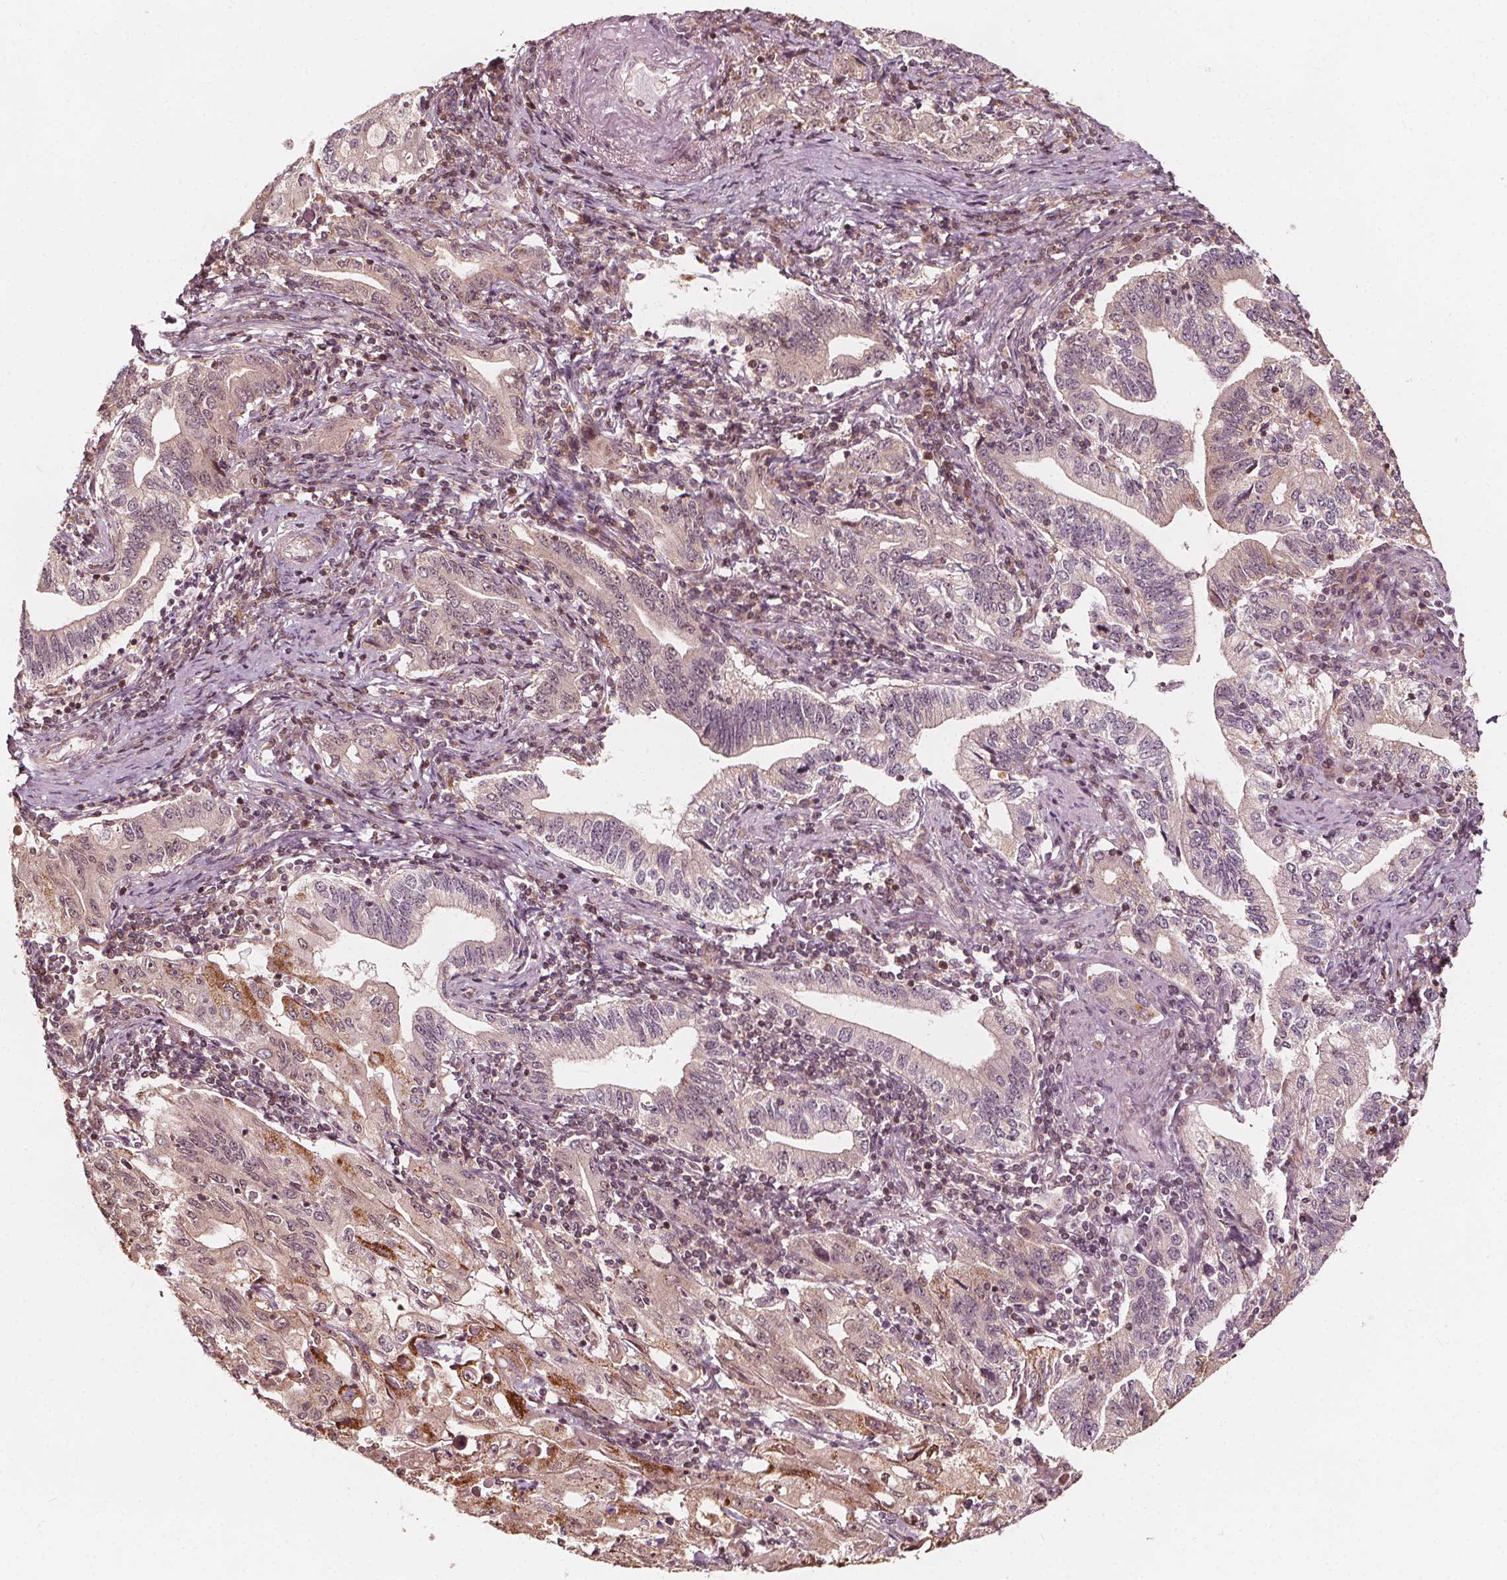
{"staining": {"intensity": "moderate", "quantity": "25%-75%", "location": "cytoplasmic/membranous"}, "tissue": "stomach cancer", "cell_type": "Tumor cells", "image_type": "cancer", "snomed": [{"axis": "morphology", "description": "Adenocarcinoma, NOS"}, {"axis": "topography", "description": "Stomach, lower"}], "caption": "This image exhibits immunohistochemistry staining of human adenocarcinoma (stomach), with medium moderate cytoplasmic/membranous staining in about 25%-75% of tumor cells.", "gene": "AIP", "patient": {"sex": "female", "age": 72}}